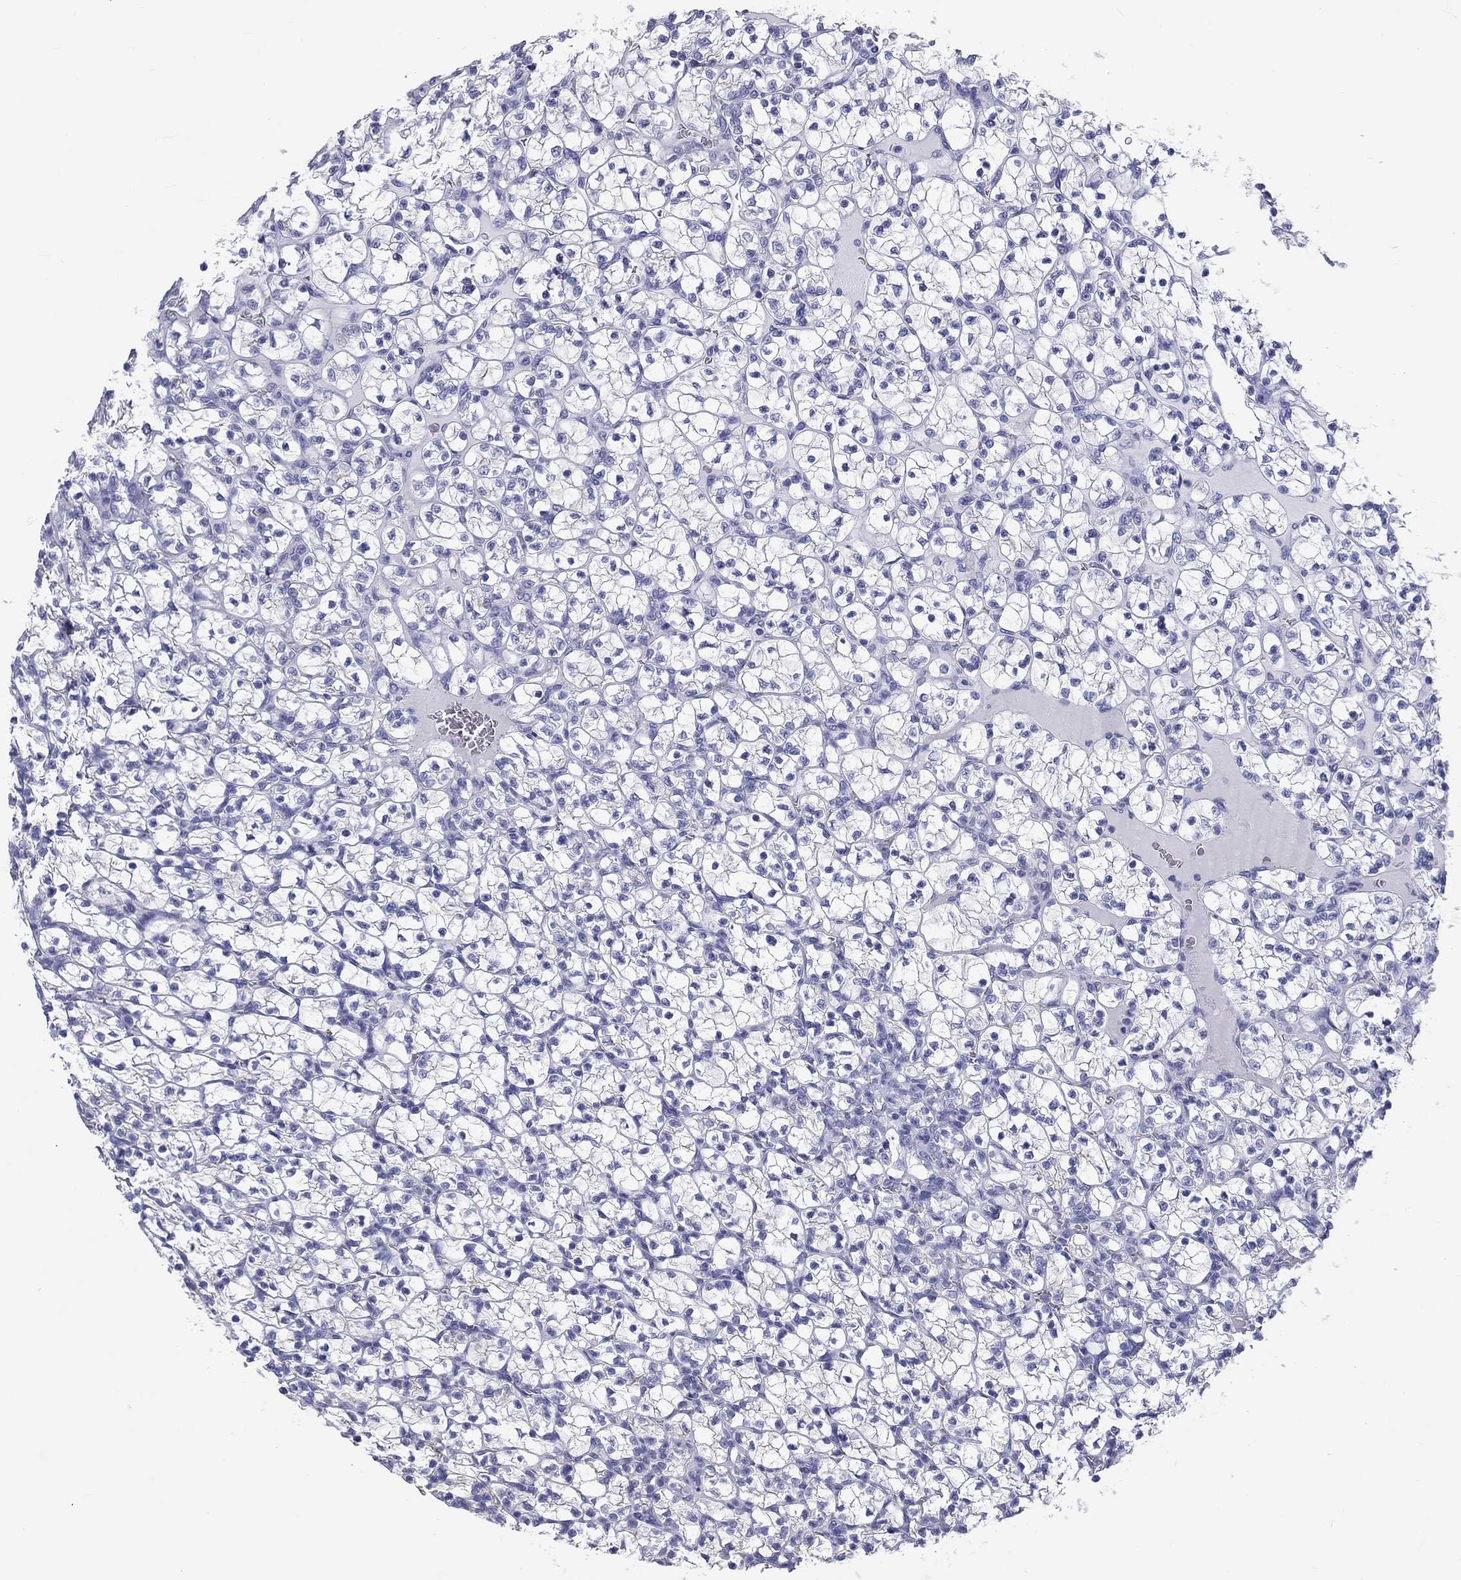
{"staining": {"intensity": "negative", "quantity": "none", "location": "none"}, "tissue": "renal cancer", "cell_type": "Tumor cells", "image_type": "cancer", "snomed": [{"axis": "morphology", "description": "Adenocarcinoma, NOS"}, {"axis": "topography", "description": "Kidney"}], "caption": "Tumor cells are negative for brown protein staining in renal cancer.", "gene": "DNALI1", "patient": {"sex": "female", "age": 89}}